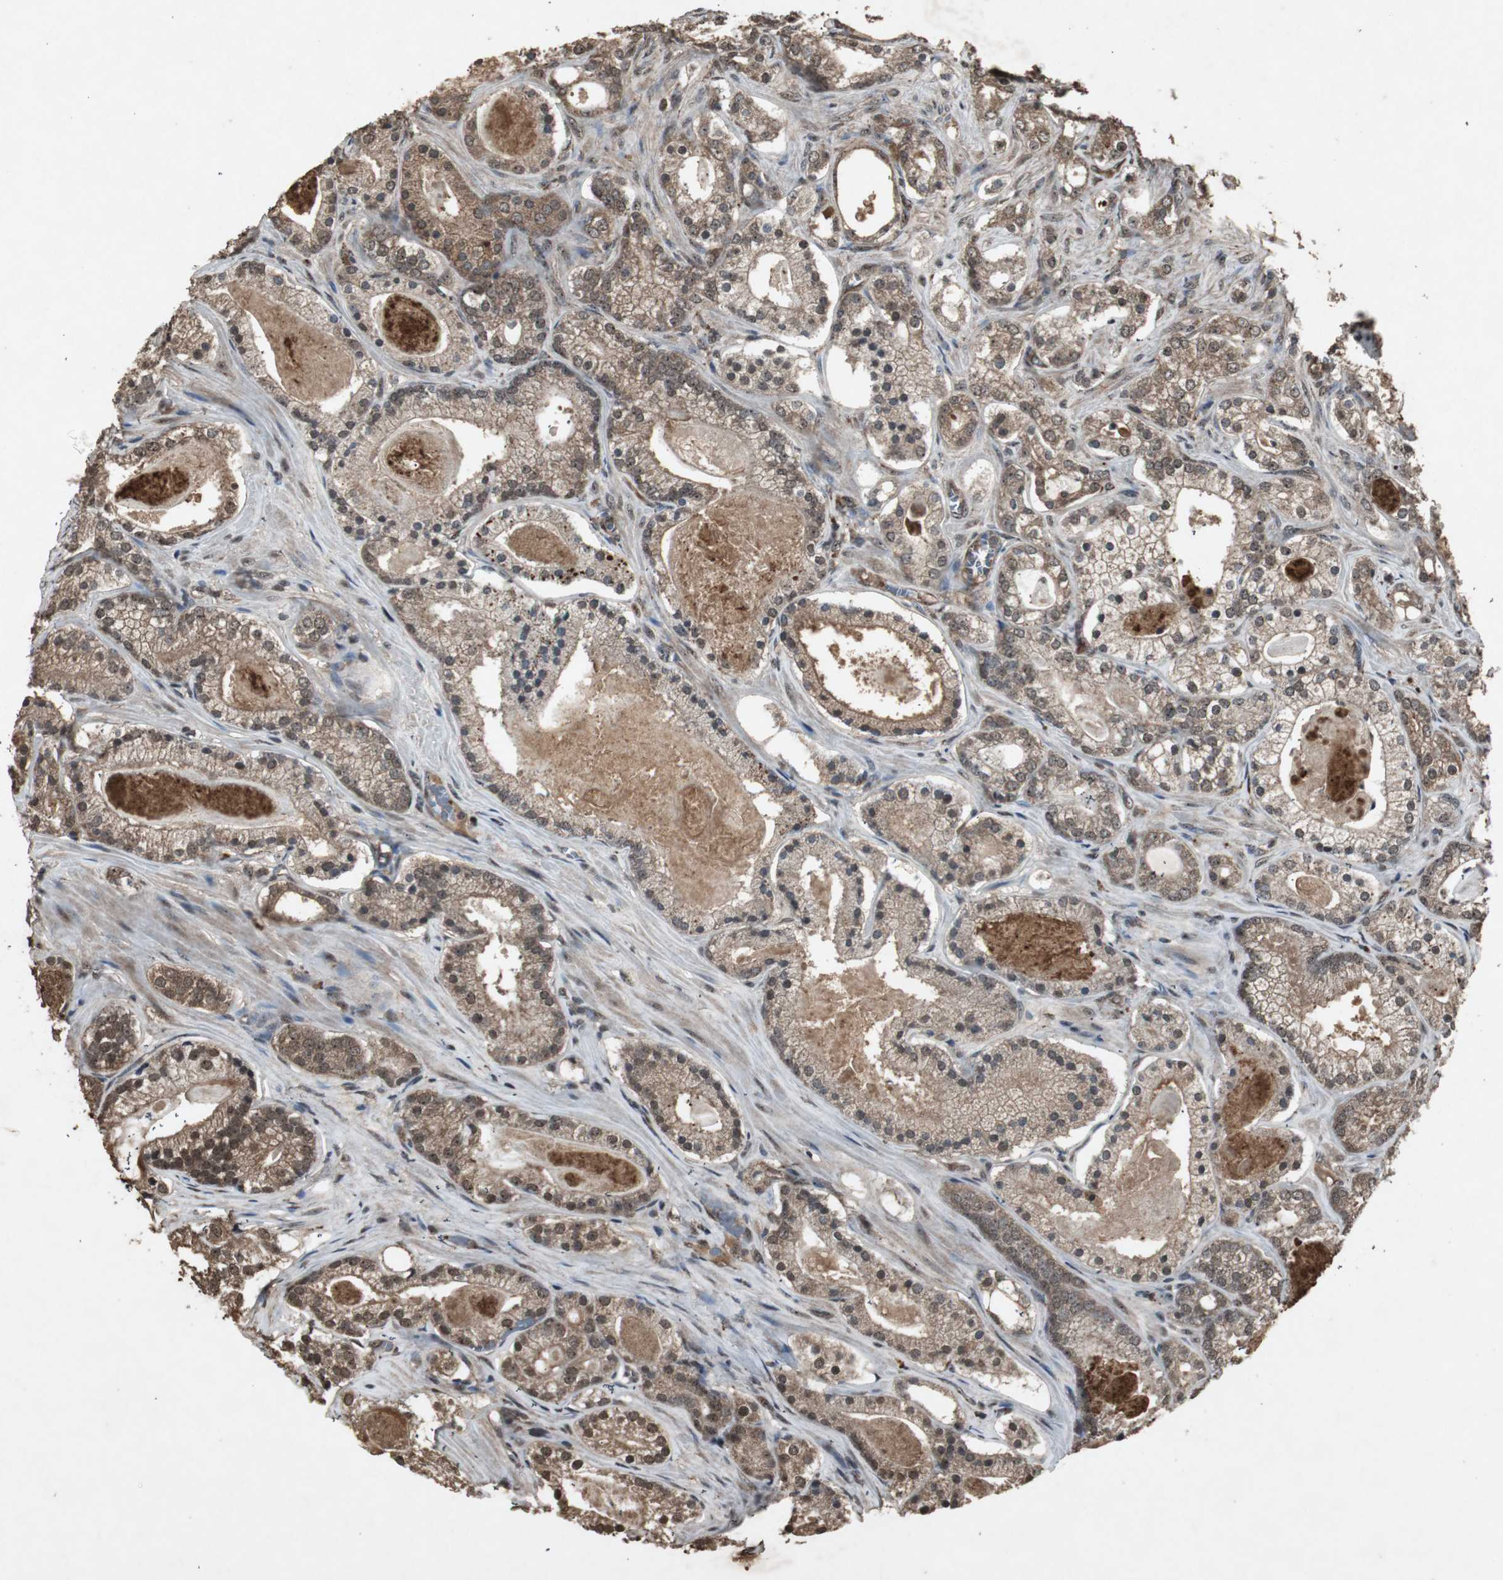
{"staining": {"intensity": "moderate", "quantity": ">75%", "location": "cytoplasmic/membranous,nuclear"}, "tissue": "prostate cancer", "cell_type": "Tumor cells", "image_type": "cancer", "snomed": [{"axis": "morphology", "description": "Adenocarcinoma, Low grade"}, {"axis": "topography", "description": "Prostate"}], "caption": "About >75% of tumor cells in prostate cancer show moderate cytoplasmic/membranous and nuclear protein staining as visualized by brown immunohistochemical staining.", "gene": "EMX1", "patient": {"sex": "male", "age": 59}}